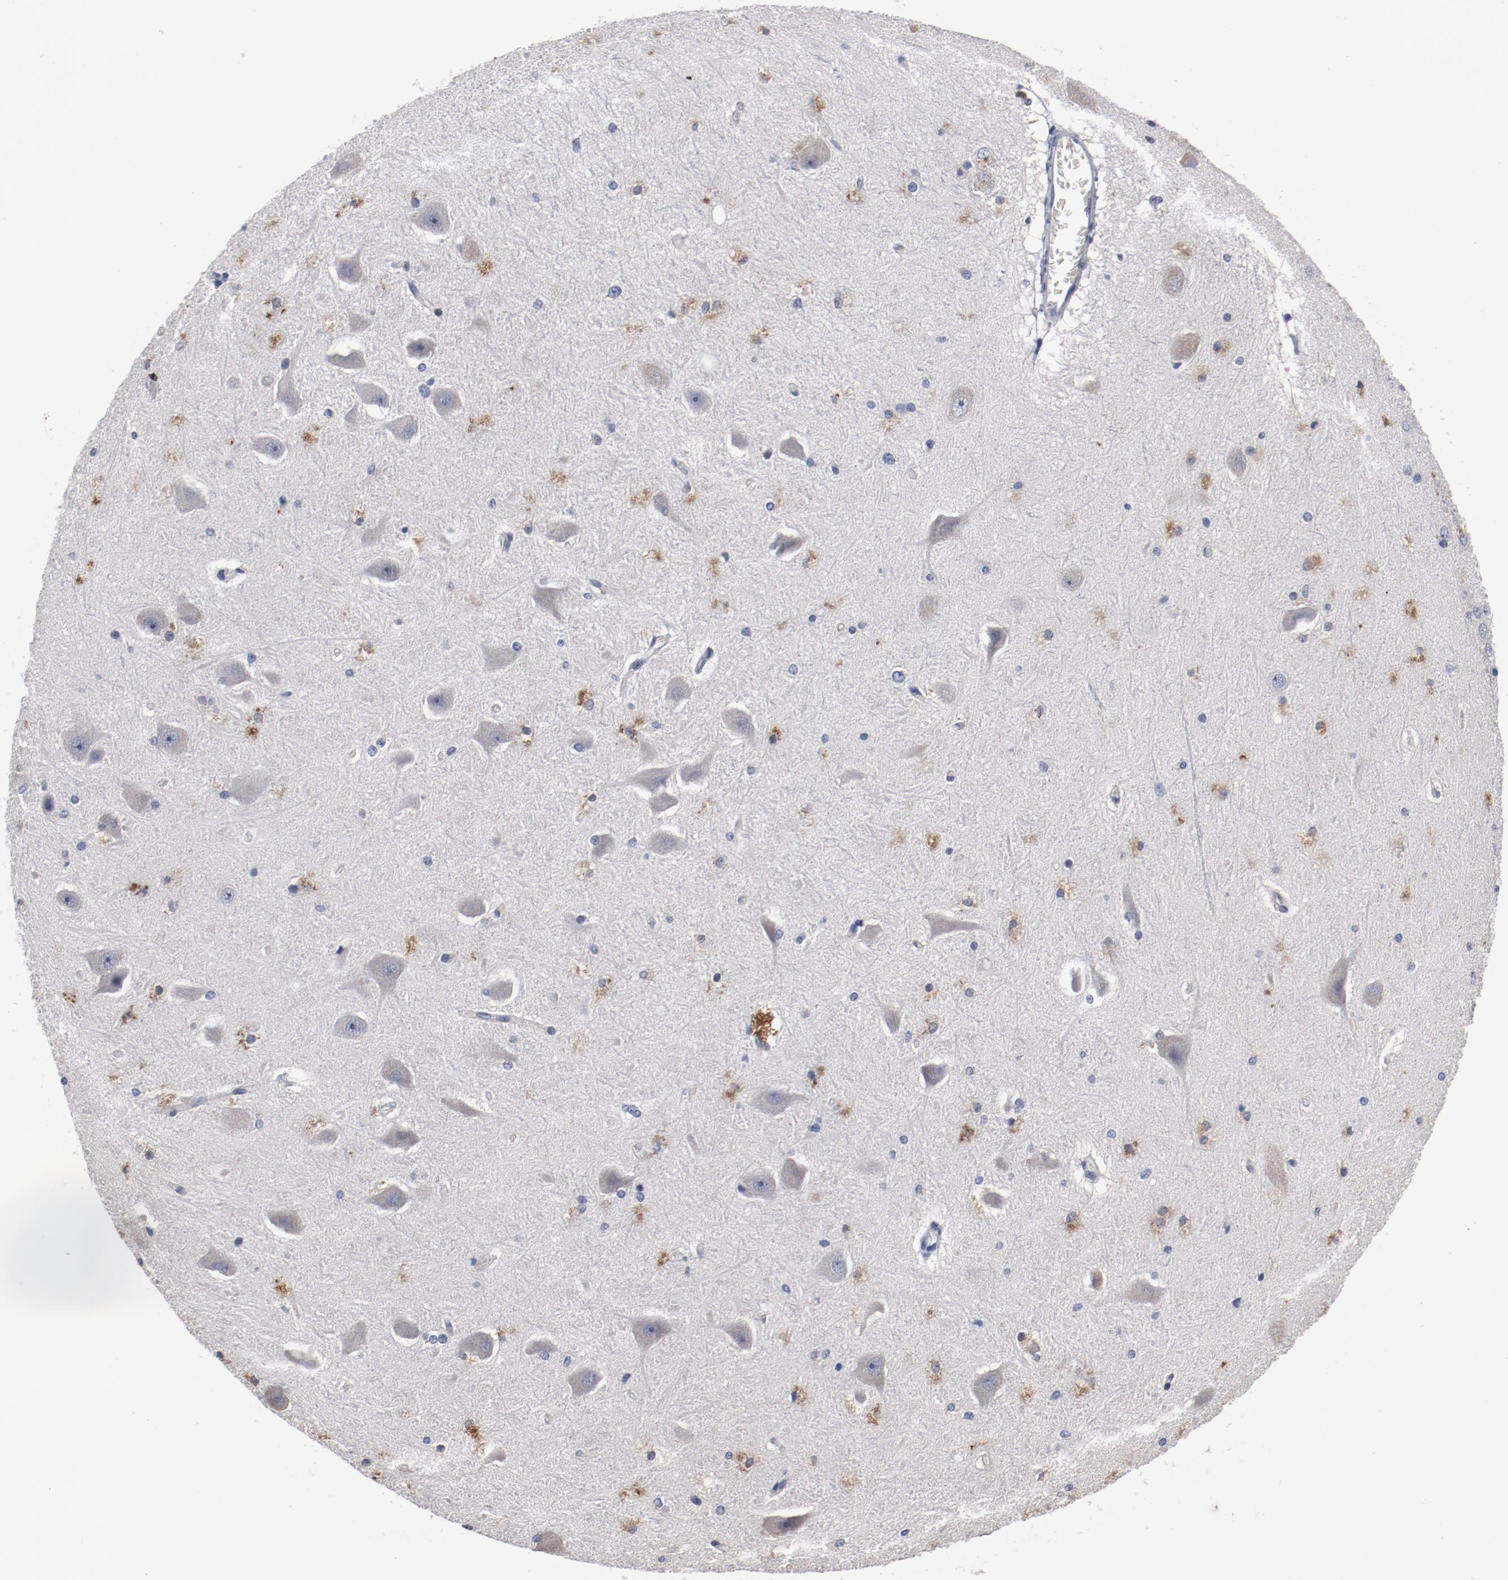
{"staining": {"intensity": "moderate", "quantity": "25%-75%", "location": "cytoplasmic/membranous"}, "tissue": "hippocampus", "cell_type": "Glial cells", "image_type": "normal", "snomed": [{"axis": "morphology", "description": "Normal tissue, NOS"}, {"axis": "topography", "description": "Hippocampus"}], "caption": "IHC histopathology image of benign human hippocampus stained for a protein (brown), which exhibits medium levels of moderate cytoplasmic/membranous expression in approximately 25%-75% of glial cells.", "gene": "GPR143", "patient": {"sex": "female", "age": 19}}